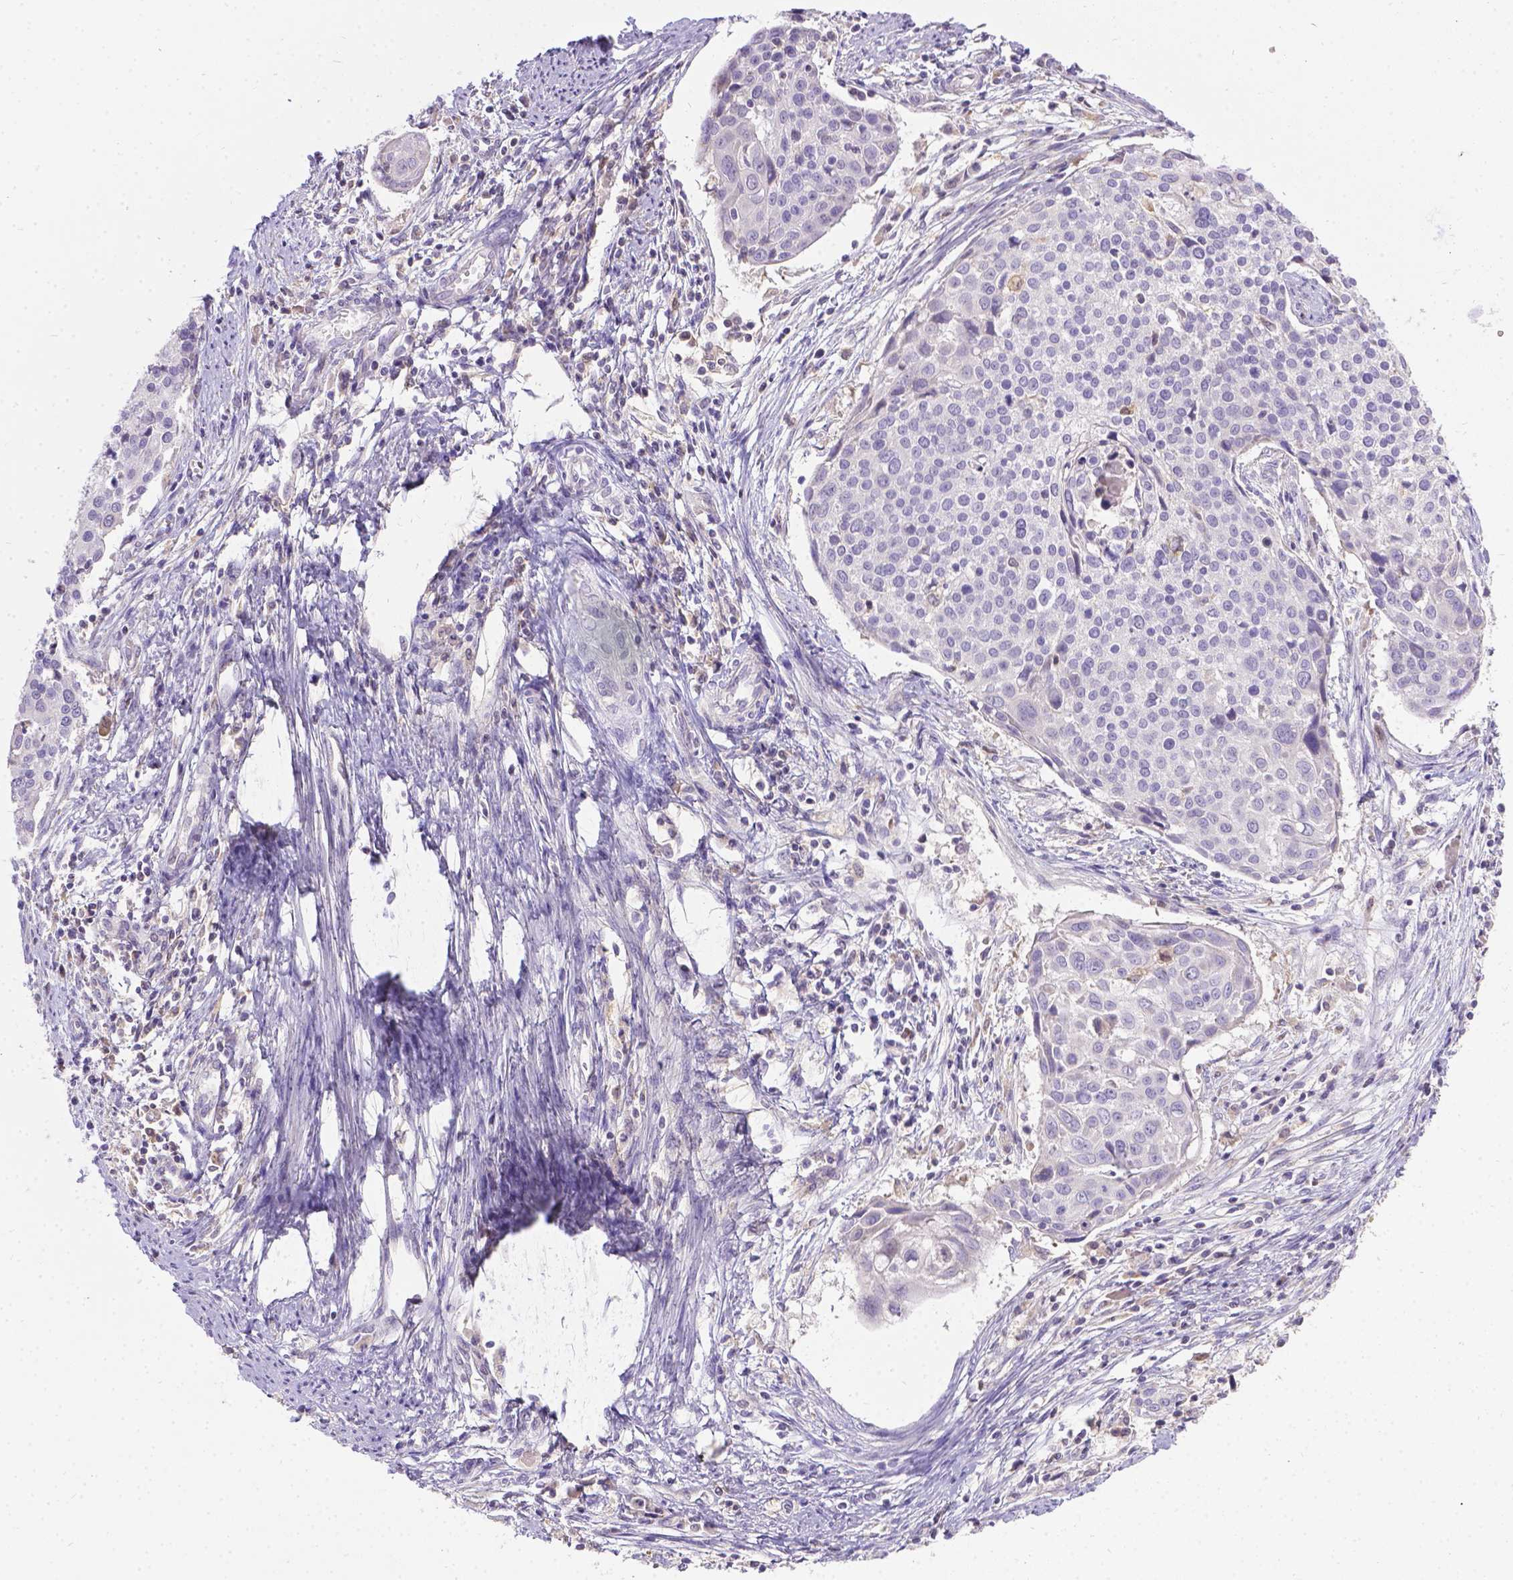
{"staining": {"intensity": "negative", "quantity": "none", "location": "none"}, "tissue": "cervical cancer", "cell_type": "Tumor cells", "image_type": "cancer", "snomed": [{"axis": "morphology", "description": "Squamous cell carcinoma, NOS"}, {"axis": "topography", "description": "Cervix"}], "caption": "Immunohistochemical staining of human squamous cell carcinoma (cervical) displays no significant staining in tumor cells. Brightfield microscopy of immunohistochemistry (IHC) stained with DAB (3,3'-diaminobenzidine) (brown) and hematoxylin (blue), captured at high magnification.", "gene": "TM4SF18", "patient": {"sex": "female", "age": 39}}